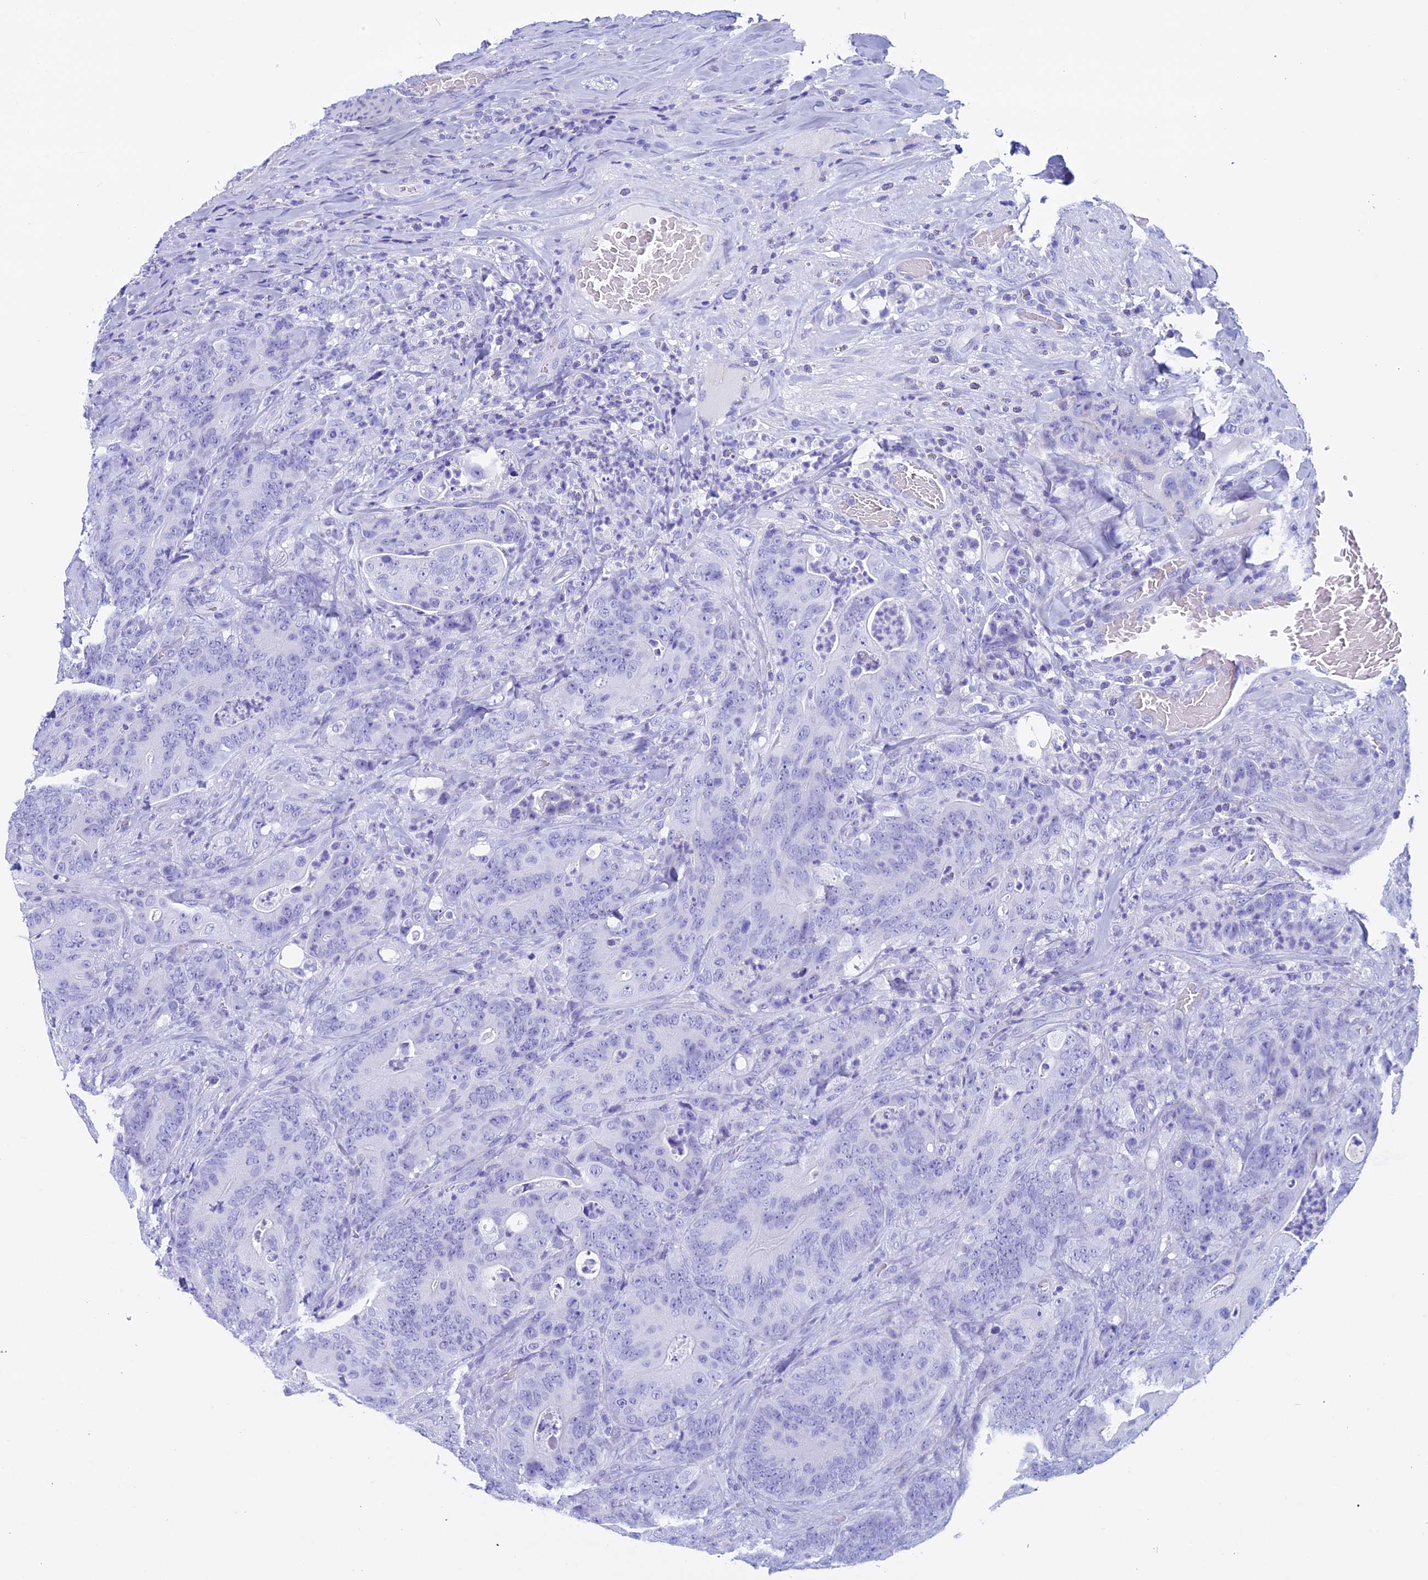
{"staining": {"intensity": "negative", "quantity": "none", "location": "none"}, "tissue": "colorectal cancer", "cell_type": "Tumor cells", "image_type": "cancer", "snomed": [{"axis": "morphology", "description": "Normal tissue, NOS"}, {"axis": "topography", "description": "Colon"}], "caption": "A photomicrograph of human colorectal cancer is negative for staining in tumor cells.", "gene": "FAM169A", "patient": {"sex": "female", "age": 82}}